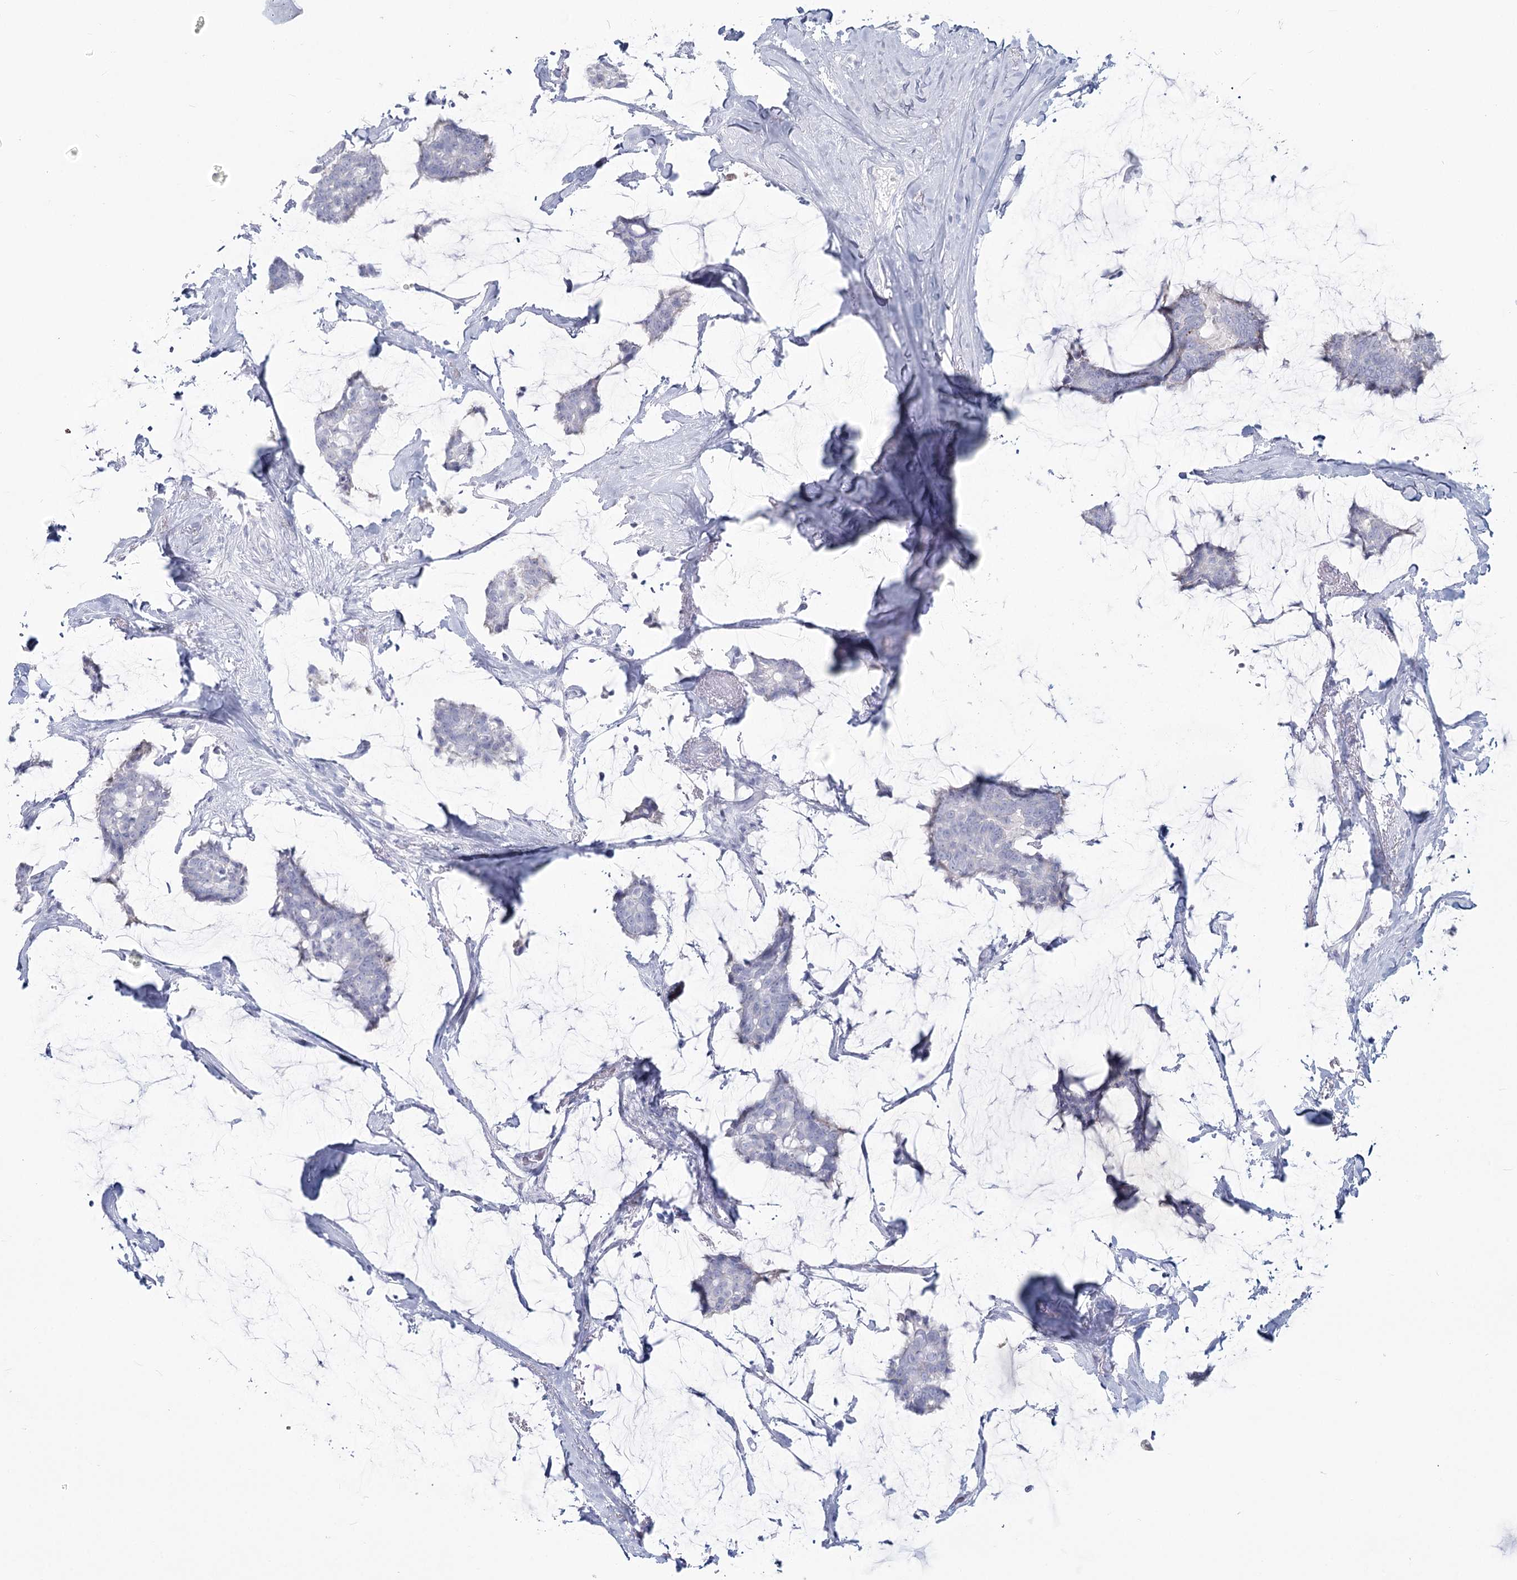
{"staining": {"intensity": "negative", "quantity": "none", "location": "none"}, "tissue": "breast cancer", "cell_type": "Tumor cells", "image_type": "cancer", "snomed": [{"axis": "morphology", "description": "Duct carcinoma"}, {"axis": "topography", "description": "Breast"}], "caption": "An image of human intraductal carcinoma (breast) is negative for staining in tumor cells.", "gene": "SLC6A19", "patient": {"sex": "female", "age": 93}}